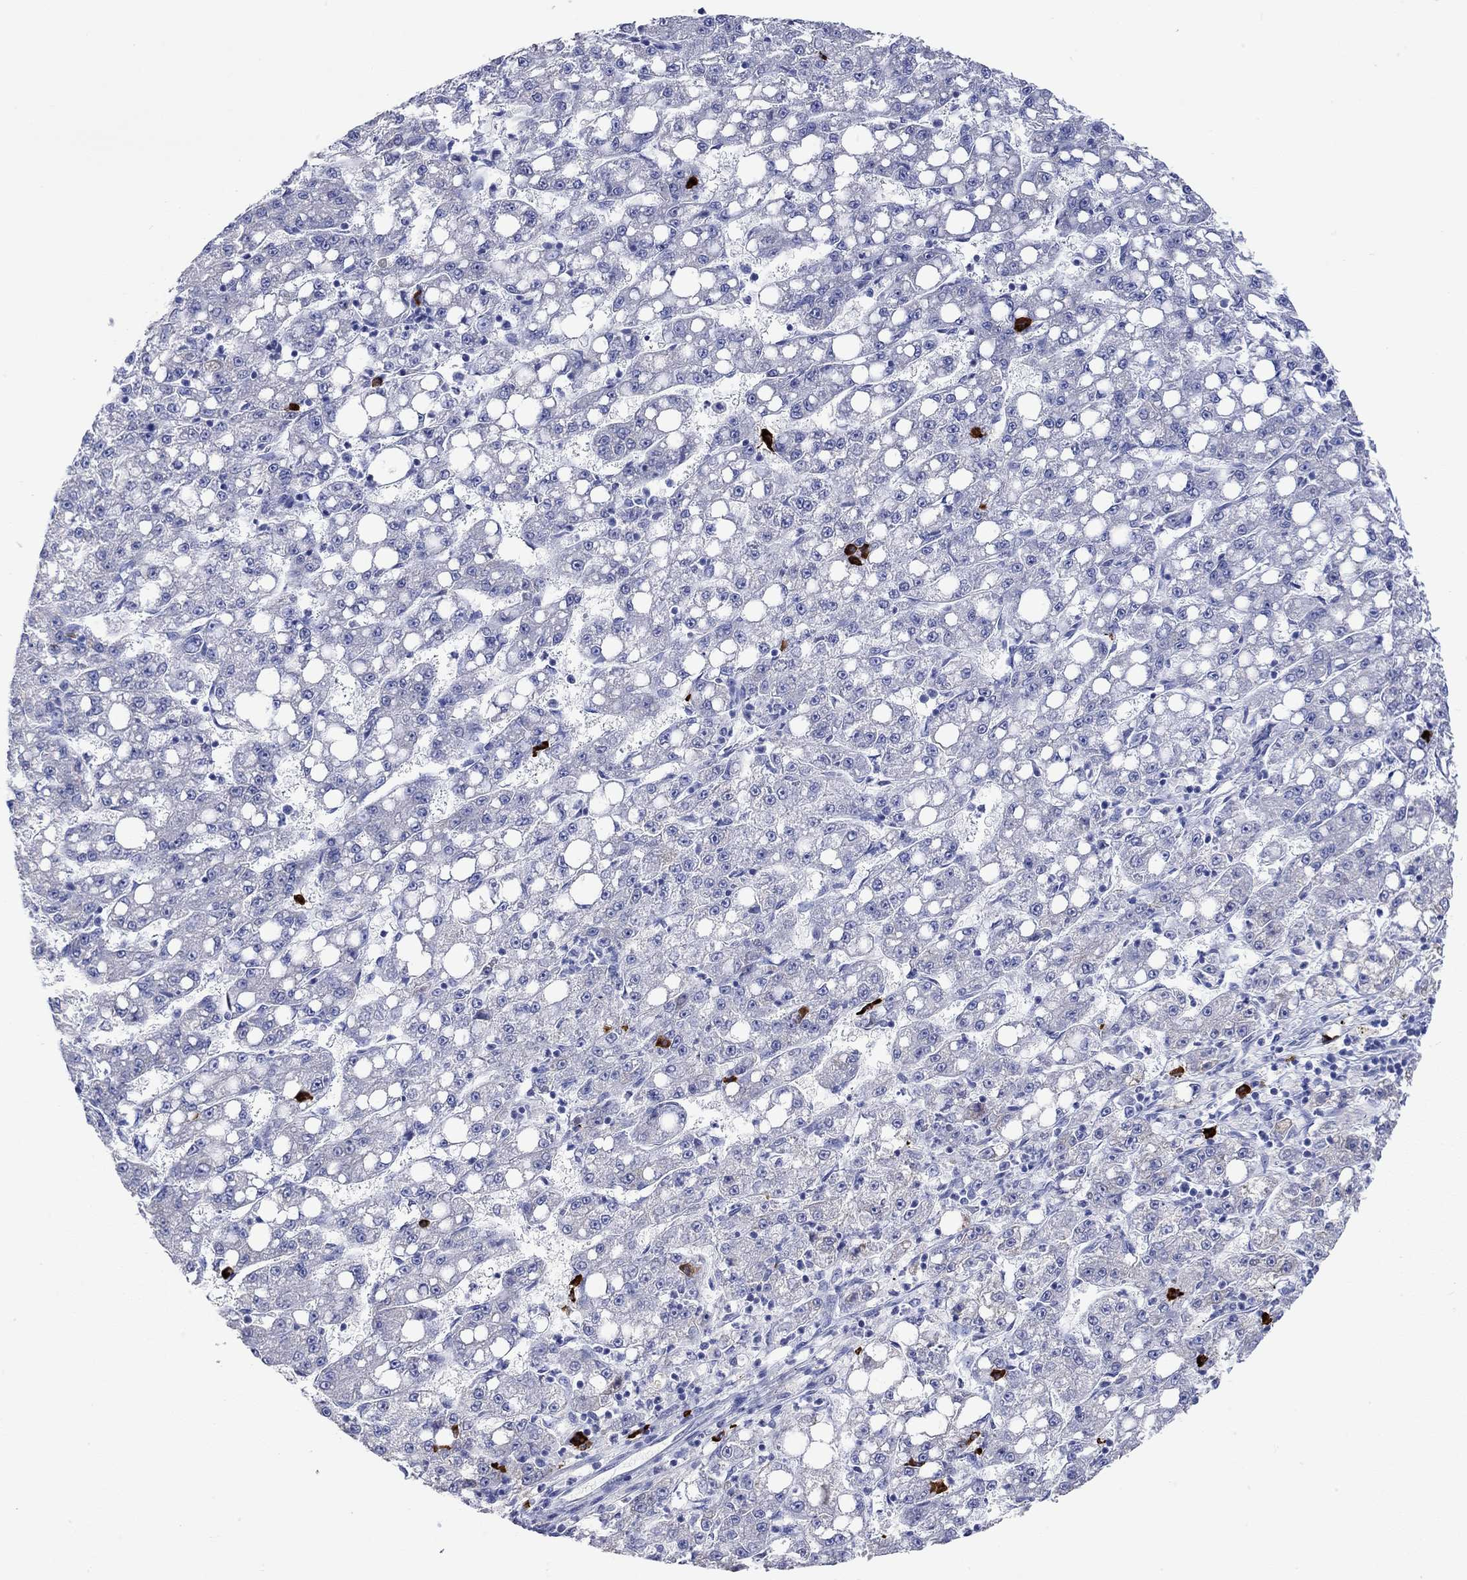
{"staining": {"intensity": "negative", "quantity": "none", "location": "none"}, "tissue": "liver cancer", "cell_type": "Tumor cells", "image_type": "cancer", "snomed": [{"axis": "morphology", "description": "Carcinoma, Hepatocellular, NOS"}, {"axis": "topography", "description": "Liver"}], "caption": "Tumor cells show no significant protein positivity in hepatocellular carcinoma (liver).", "gene": "P2RY6", "patient": {"sex": "female", "age": 65}}